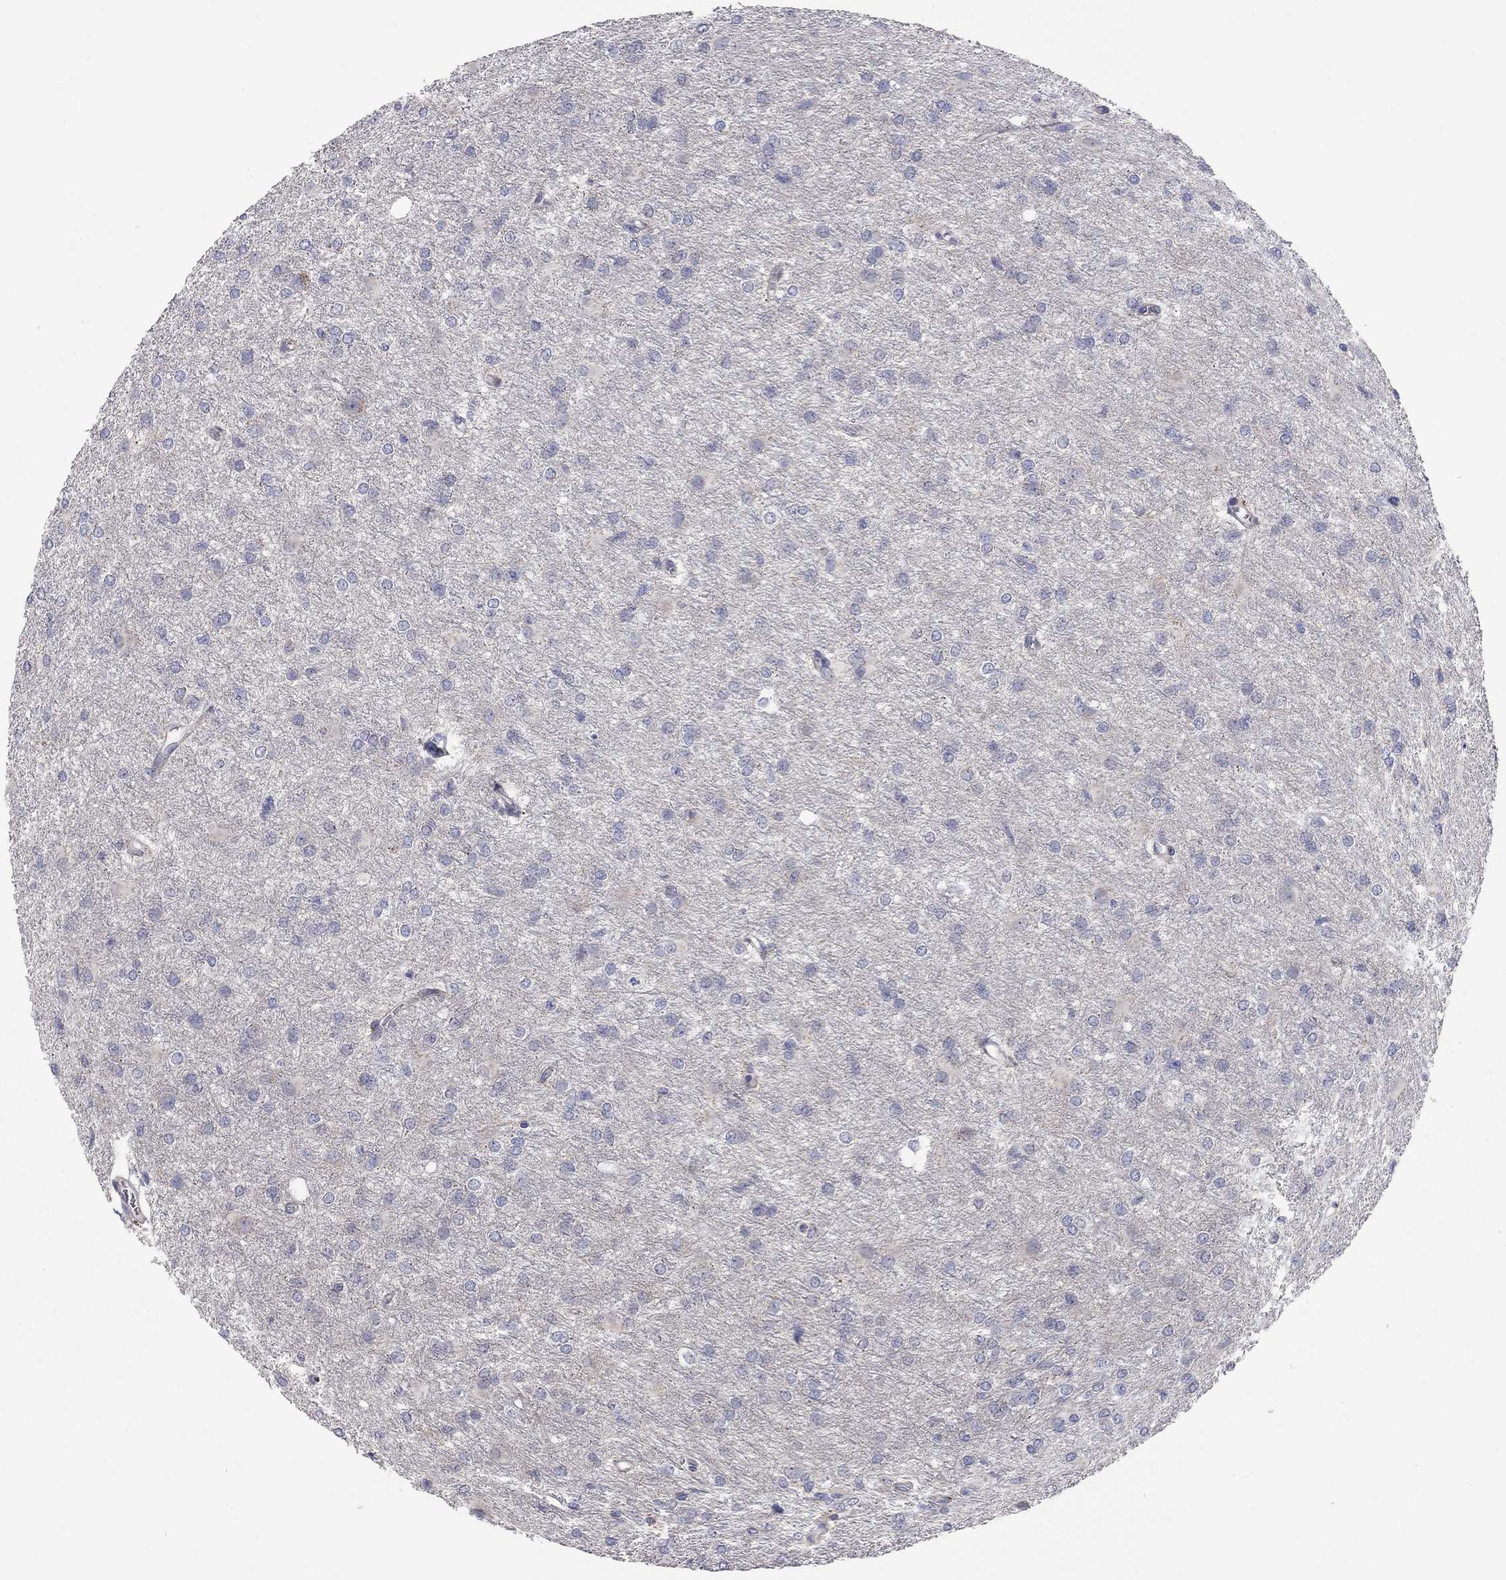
{"staining": {"intensity": "negative", "quantity": "none", "location": "none"}, "tissue": "glioma", "cell_type": "Tumor cells", "image_type": "cancer", "snomed": [{"axis": "morphology", "description": "Glioma, malignant, High grade"}, {"axis": "topography", "description": "Brain"}], "caption": "An IHC micrograph of malignant glioma (high-grade) is shown. There is no staining in tumor cells of malignant glioma (high-grade).", "gene": "KANSL1L", "patient": {"sex": "male", "age": 68}}